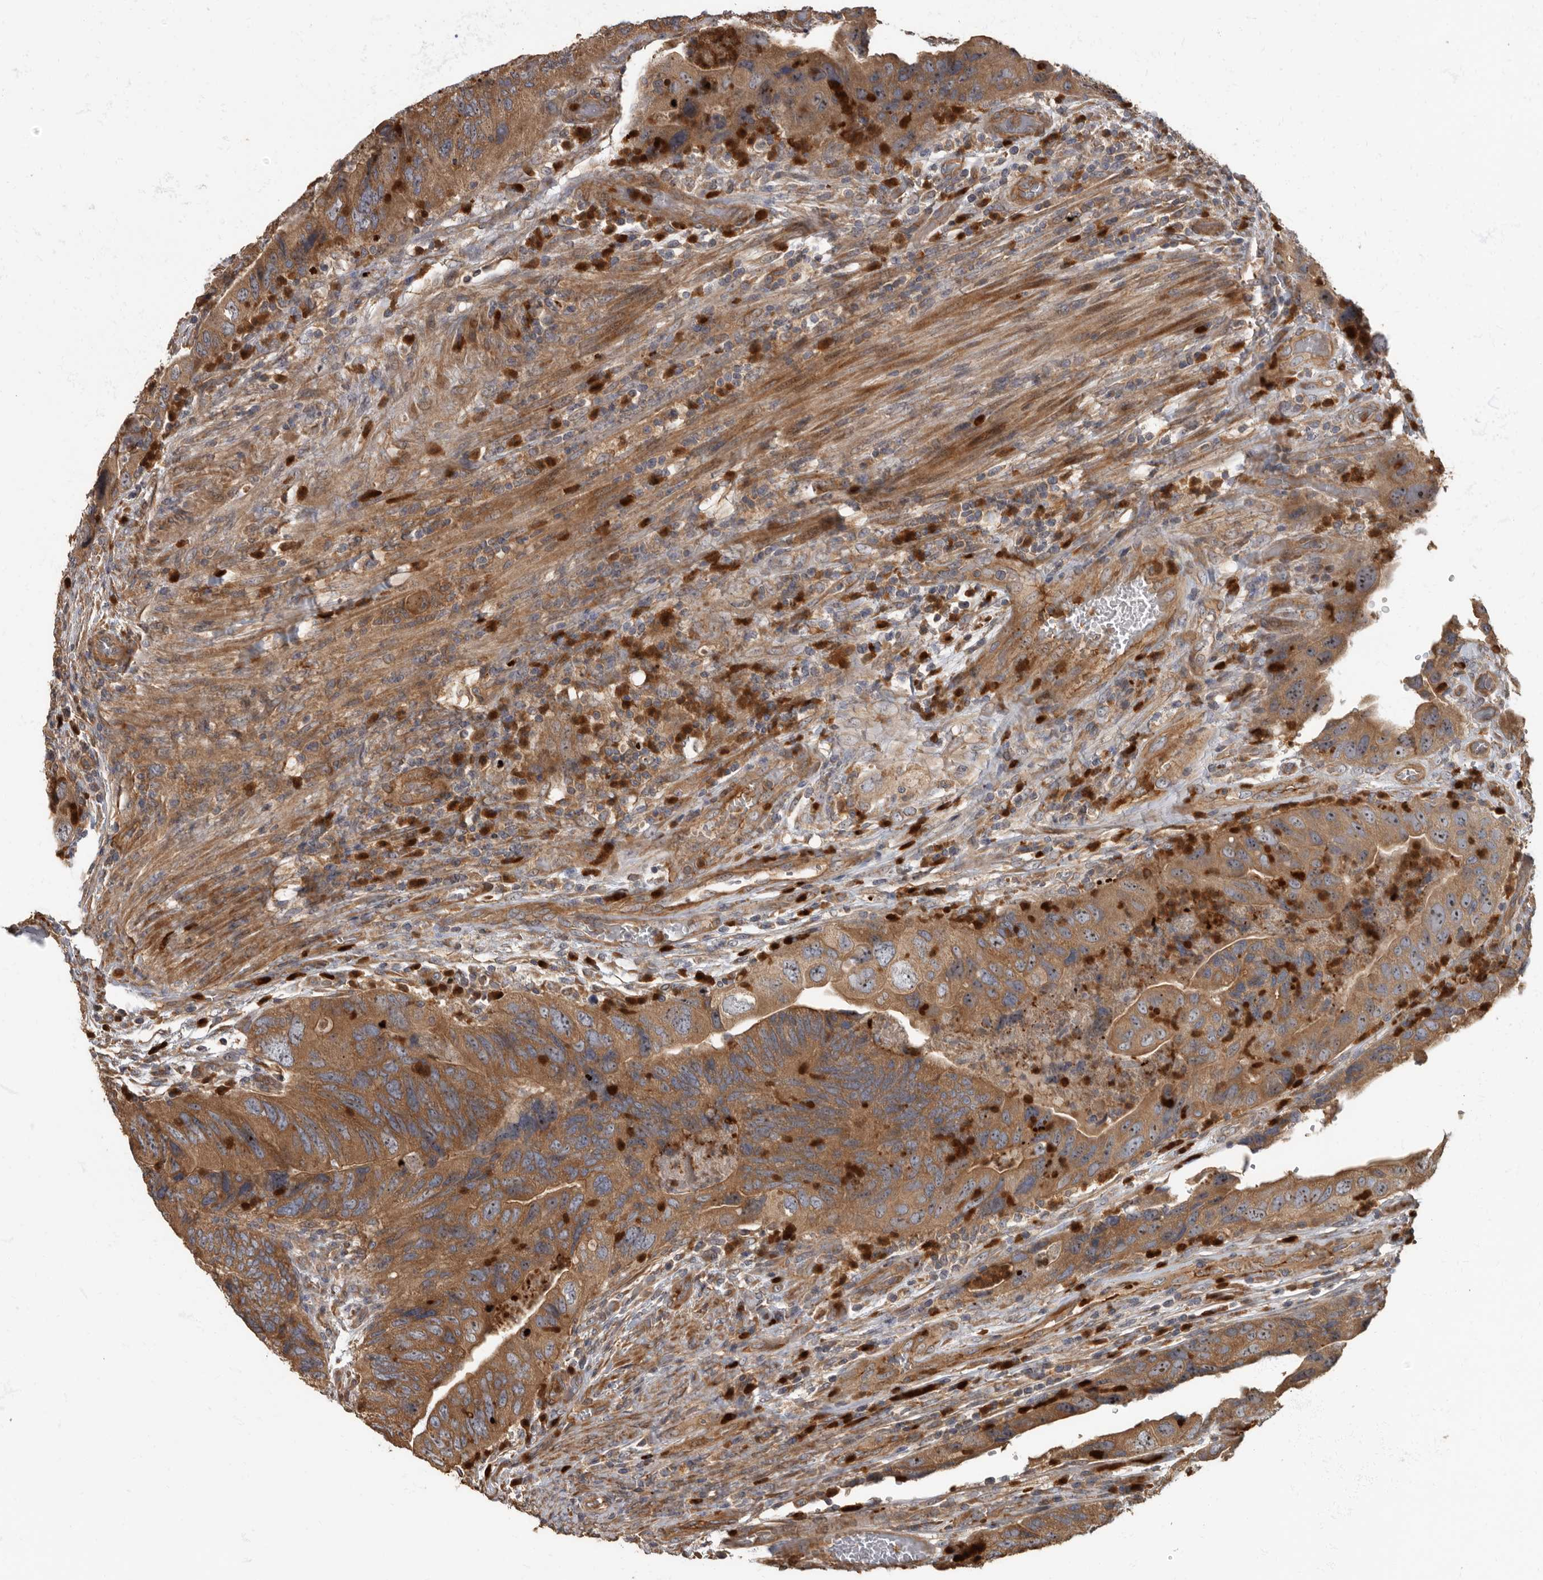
{"staining": {"intensity": "moderate", "quantity": ">75%", "location": "cytoplasmic/membranous"}, "tissue": "colorectal cancer", "cell_type": "Tumor cells", "image_type": "cancer", "snomed": [{"axis": "morphology", "description": "Adenocarcinoma, NOS"}, {"axis": "topography", "description": "Rectum"}], "caption": "Colorectal adenocarcinoma stained with IHC reveals moderate cytoplasmic/membranous expression in about >75% of tumor cells.", "gene": "DAAM1", "patient": {"sex": "male", "age": 63}}